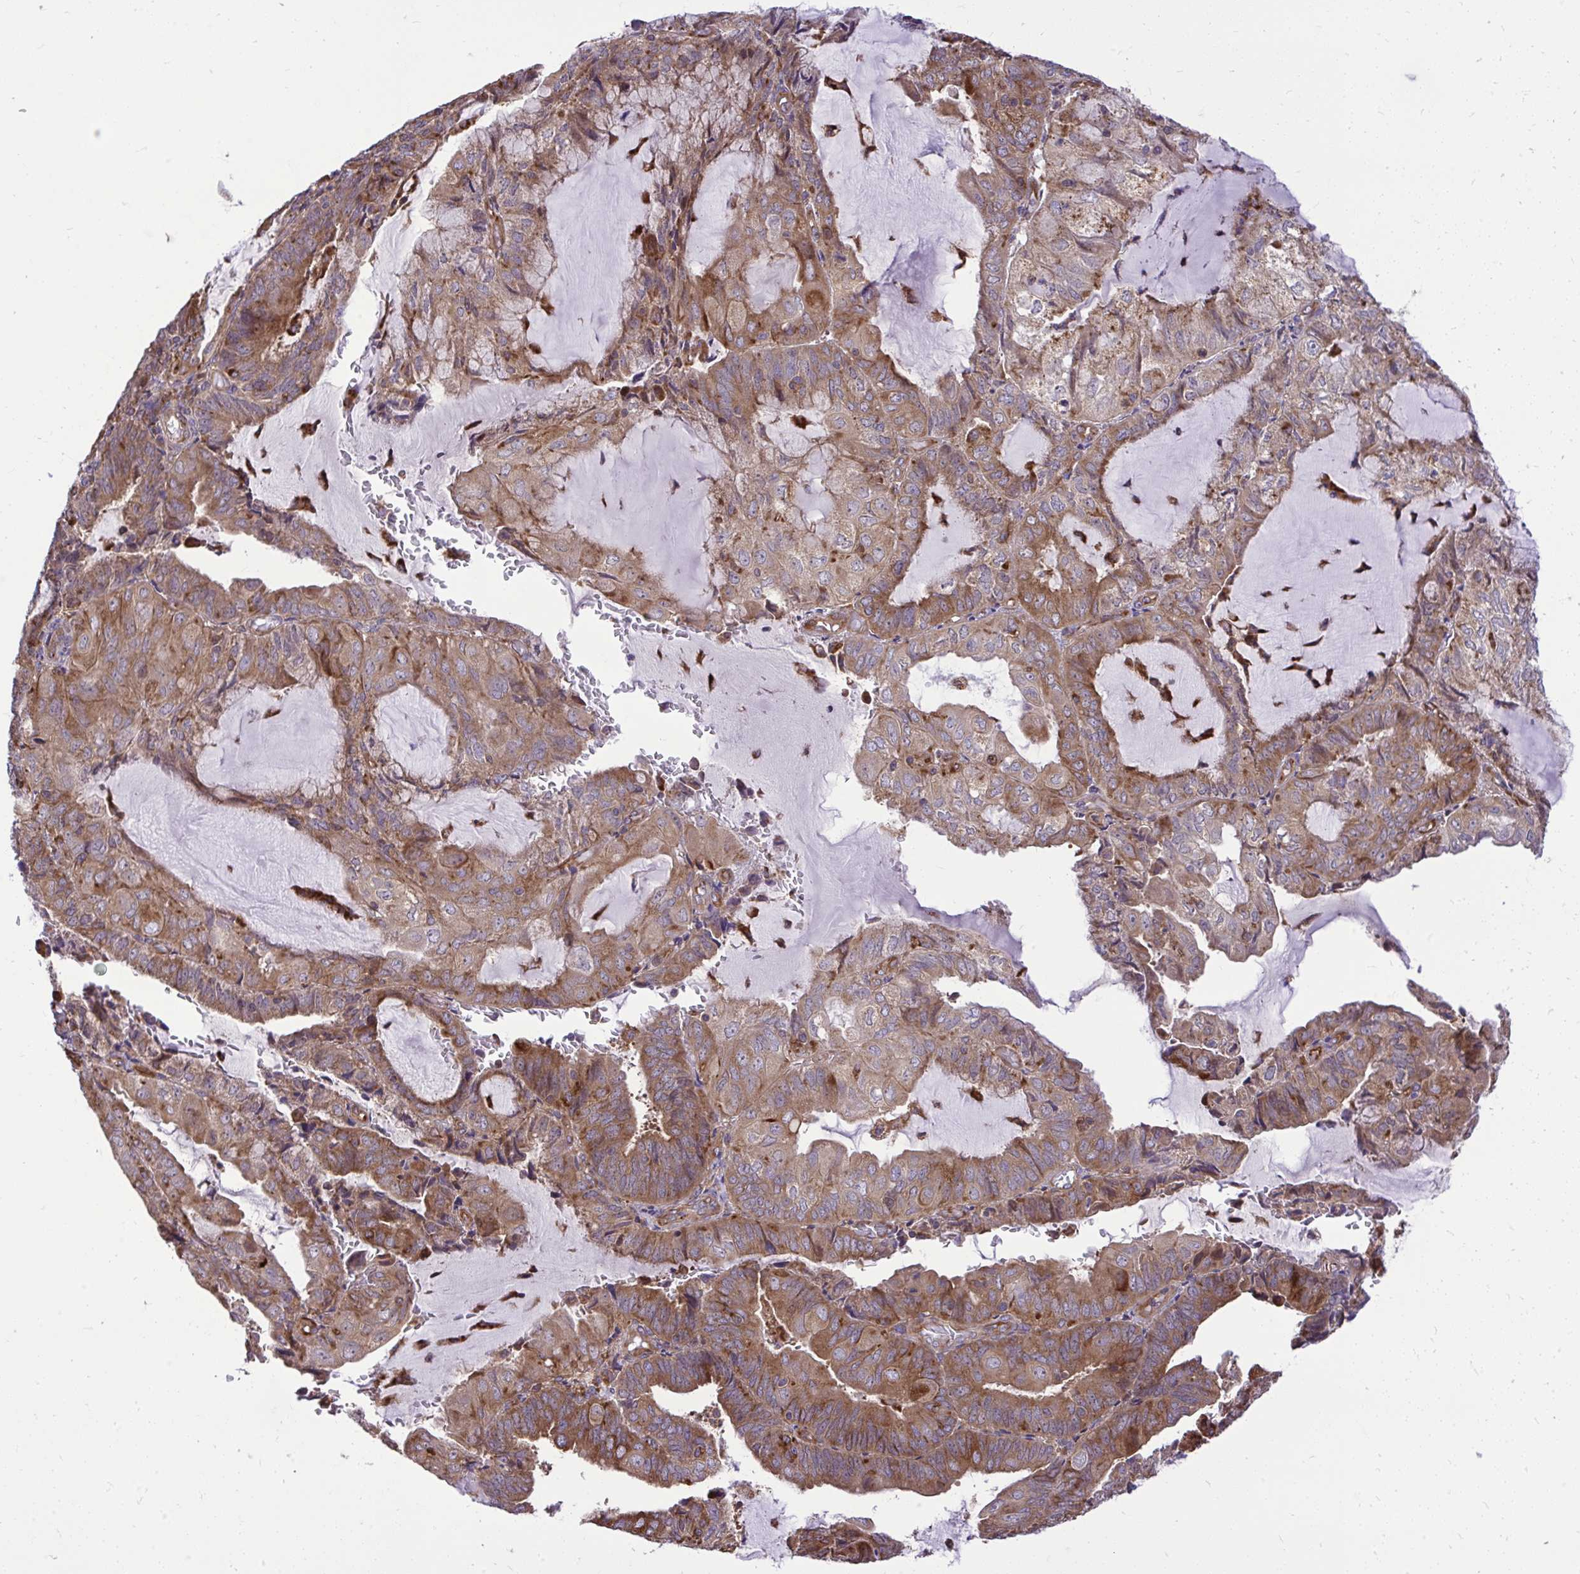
{"staining": {"intensity": "moderate", "quantity": ">75%", "location": "cytoplasmic/membranous"}, "tissue": "endometrial cancer", "cell_type": "Tumor cells", "image_type": "cancer", "snomed": [{"axis": "morphology", "description": "Adenocarcinoma, NOS"}, {"axis": "topography", "description": "Endometrium"}], "caption": "Endometrial cancer stained with DAB immunohistochemistry (IHC) exhibits medium levels of moderate cytoplasmic/membranous positivity in approximately >75% of tumor cells.", "gene": "PAIP2", "patient": {"sex": "female", "age": 81}}